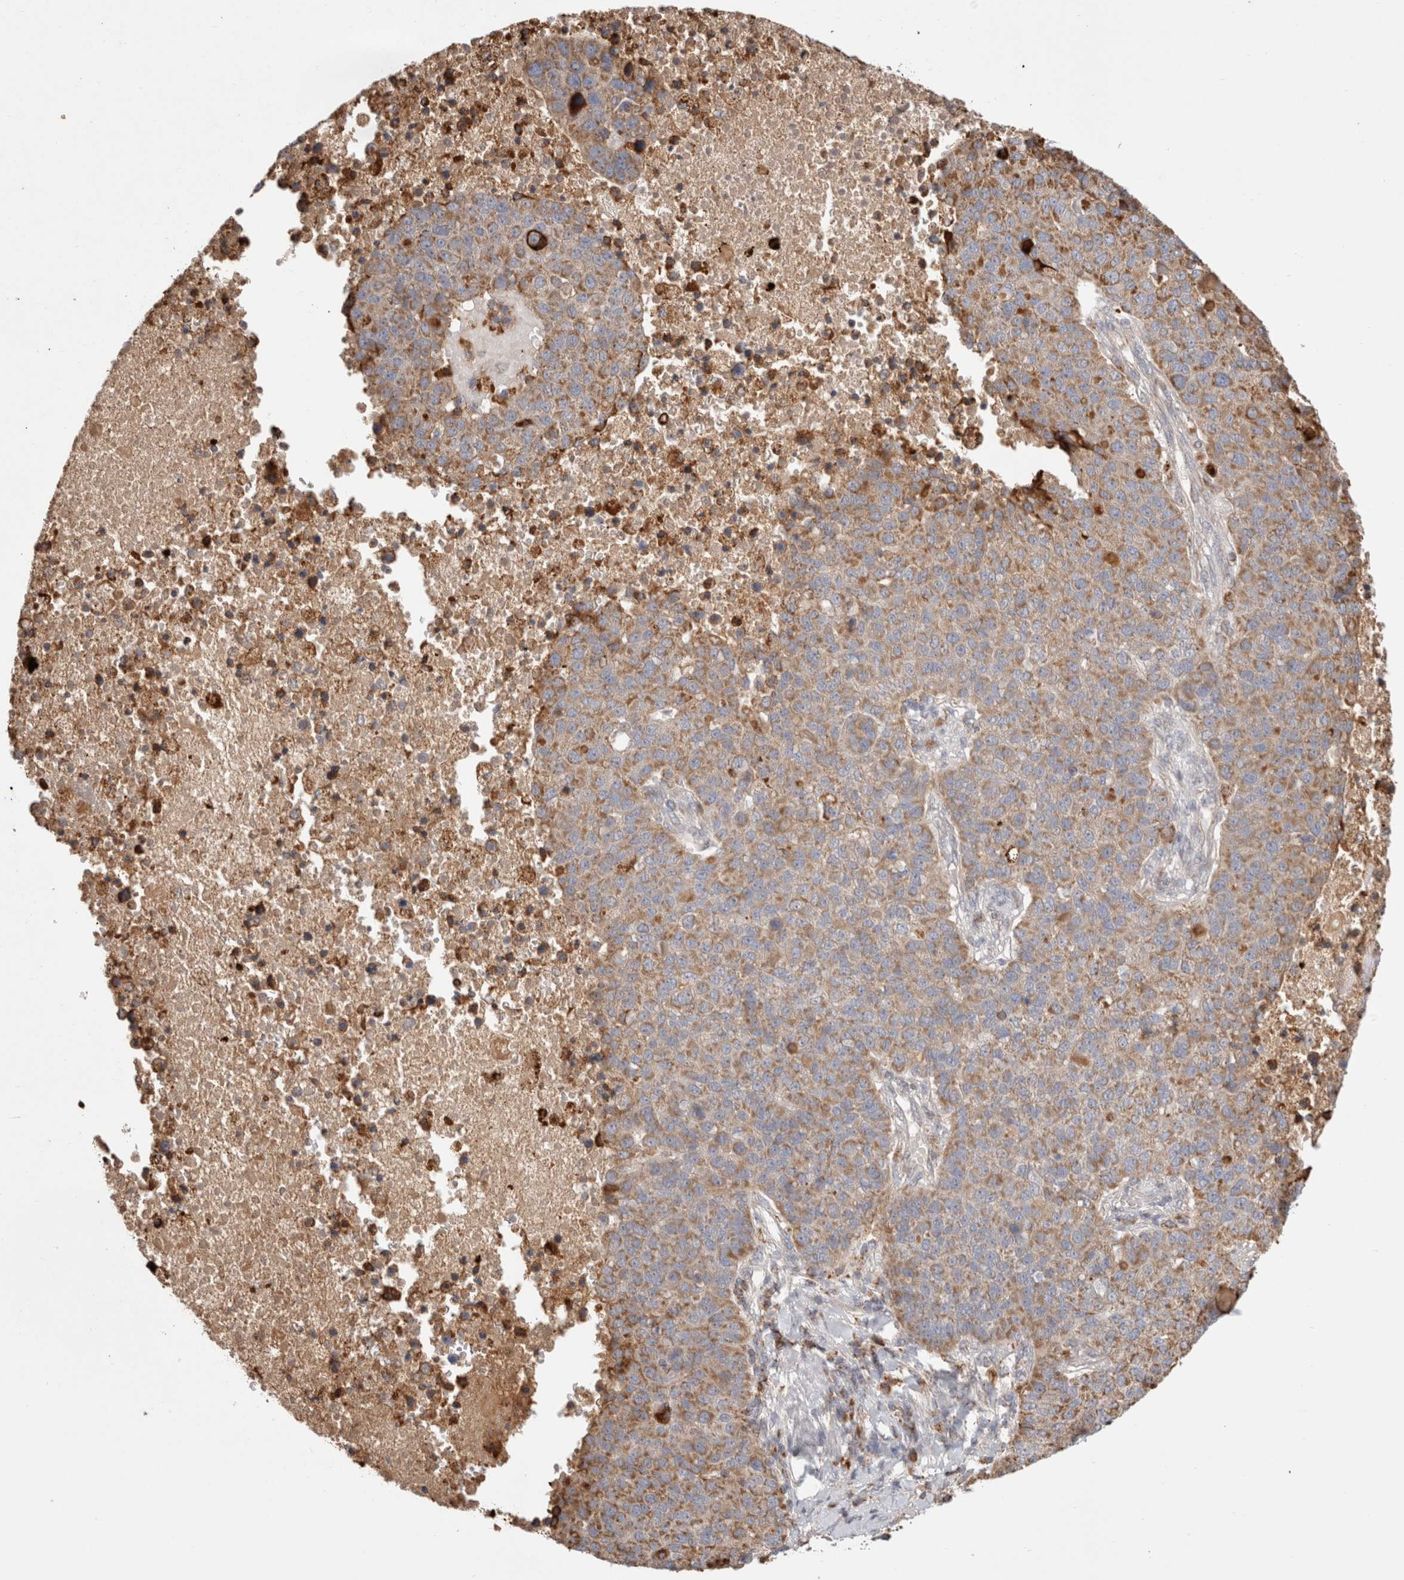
{"staining": {"intensity": "moderate", "quantity": ">75%", "location": "cytoplasmic/membranous"}, "tissue": "pancreatic cancer", "cell_type": "Tumor cells", "image_type": "cancer", "snomed": [{"axis": "morphology", "description": "Adenocarcinoma, NOS"}, {"axis": "topography", "description": "Pancreas"}], "caption": "Adenocarcinoma (pancreatic) stained with DAB (3,3'-diaminobenzidine) immunohistochemistry (IHC) displays medium levels of moderate cytoplasmic/membranous staining in about >75% of tumor cells.", "gene": "HROB", "patient": {"sex": "female", "age": 61}}